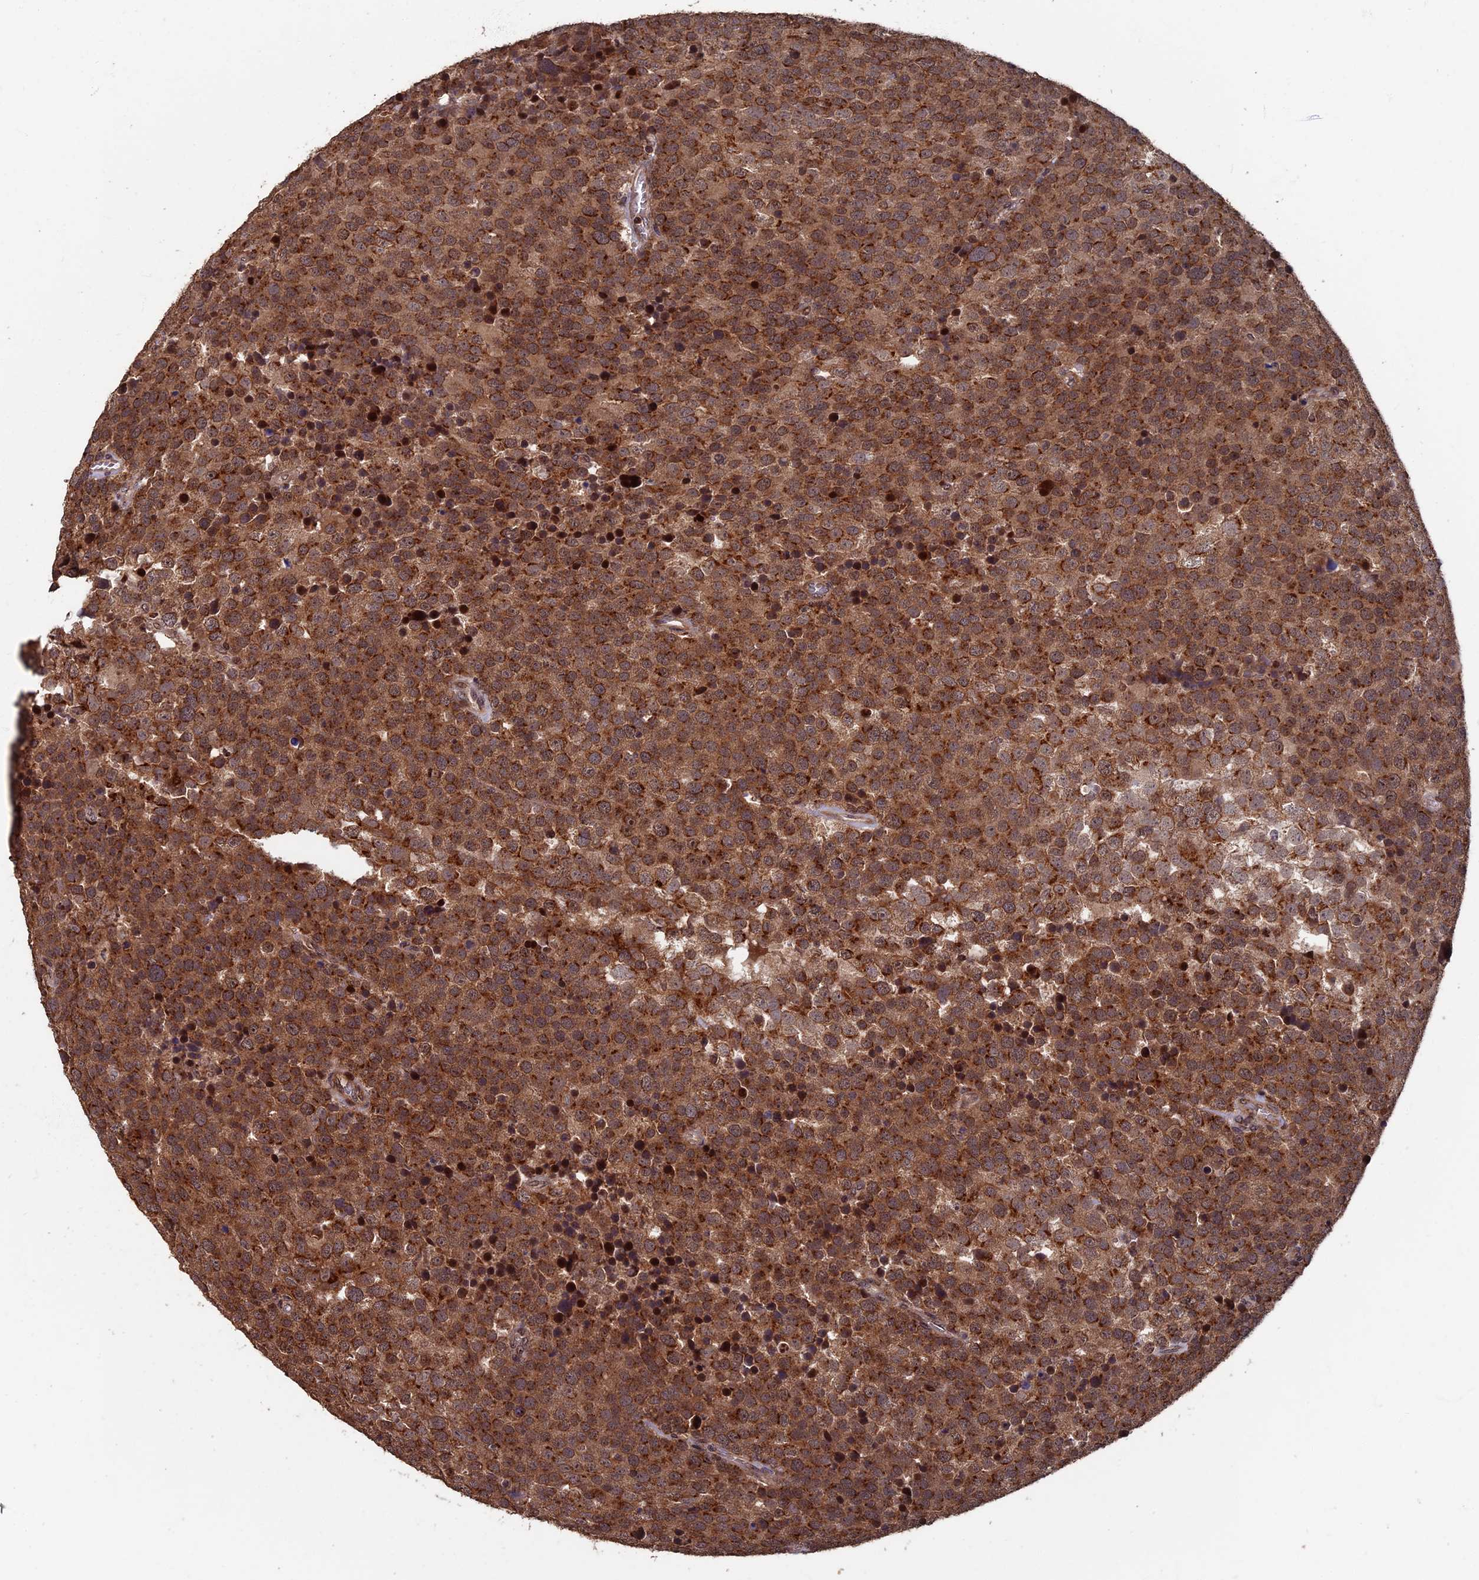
{"staining": {"intensity": "moderate", "quantity": ">75%", "location": "cytoplasmic/membranous,nuclear"}, "tissue": "testis cancer", "cell_type": "Tumor cells", "image_type": "cancer", "snomed": [{"axis": "morphology", "description": "Seminoma, NOS"}, {"axis": "topography", "description": "Testis"}], "caption": "Immunohistochemistry photomicrograph of neoplastic tissue: testis cancer stained using immunohistochemistry reveals medium levels of moderate protein expression localized specifically in the cytoplasmic/membranous and nuclear of tumor cells, appearing as a cytoplasmic/membranous and nuclear brown color.", "gene": "RASGRF1", "patient": {"sex": "male", "age": 71}}